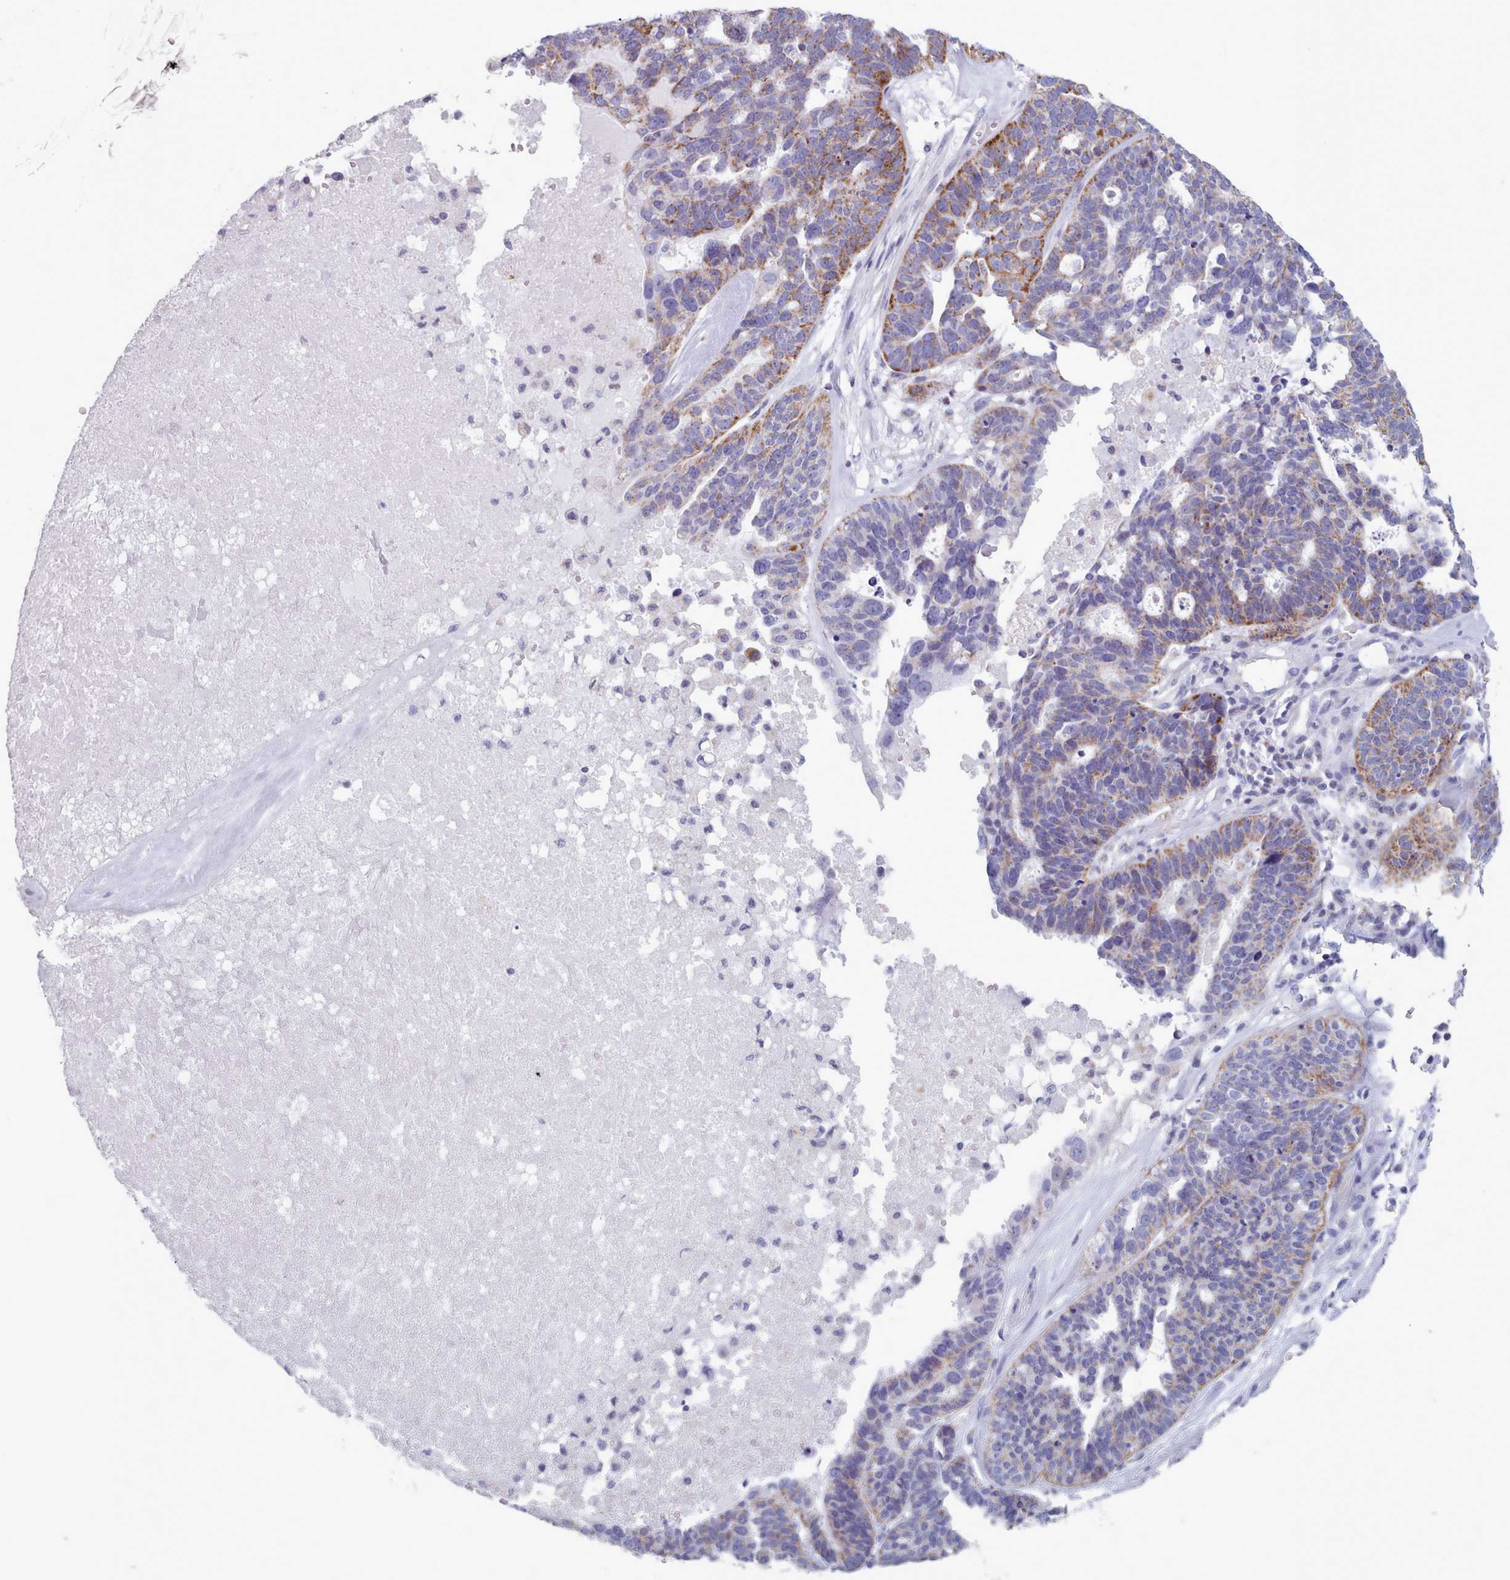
{"staining": {"intensity": "moderate", "quantity": "25%-75%", "location": "cytoplasmic/membranous"}, "tissue": "ovarian cancer", "cell_type": "Tumor cells", "image_type": "cancer", "snomed": [{"axis": "morphology", "description": "Cystadenocarcinoma, serous, NOS"}, {"axis": "topography", "description": "Ovary"}], "caption": "Protein staining displays moderate cytoplasmic/membranous expression in about 25%-75% of tumor cells in serous cystadenocarcinoma (ovarian). (DAB (3,3'-diaminobenzidine) IHC, brown staining for protein, blue staining for nuclei).", "gene": "FAM170B", "patient": {"sex": "female", "age": 59}}